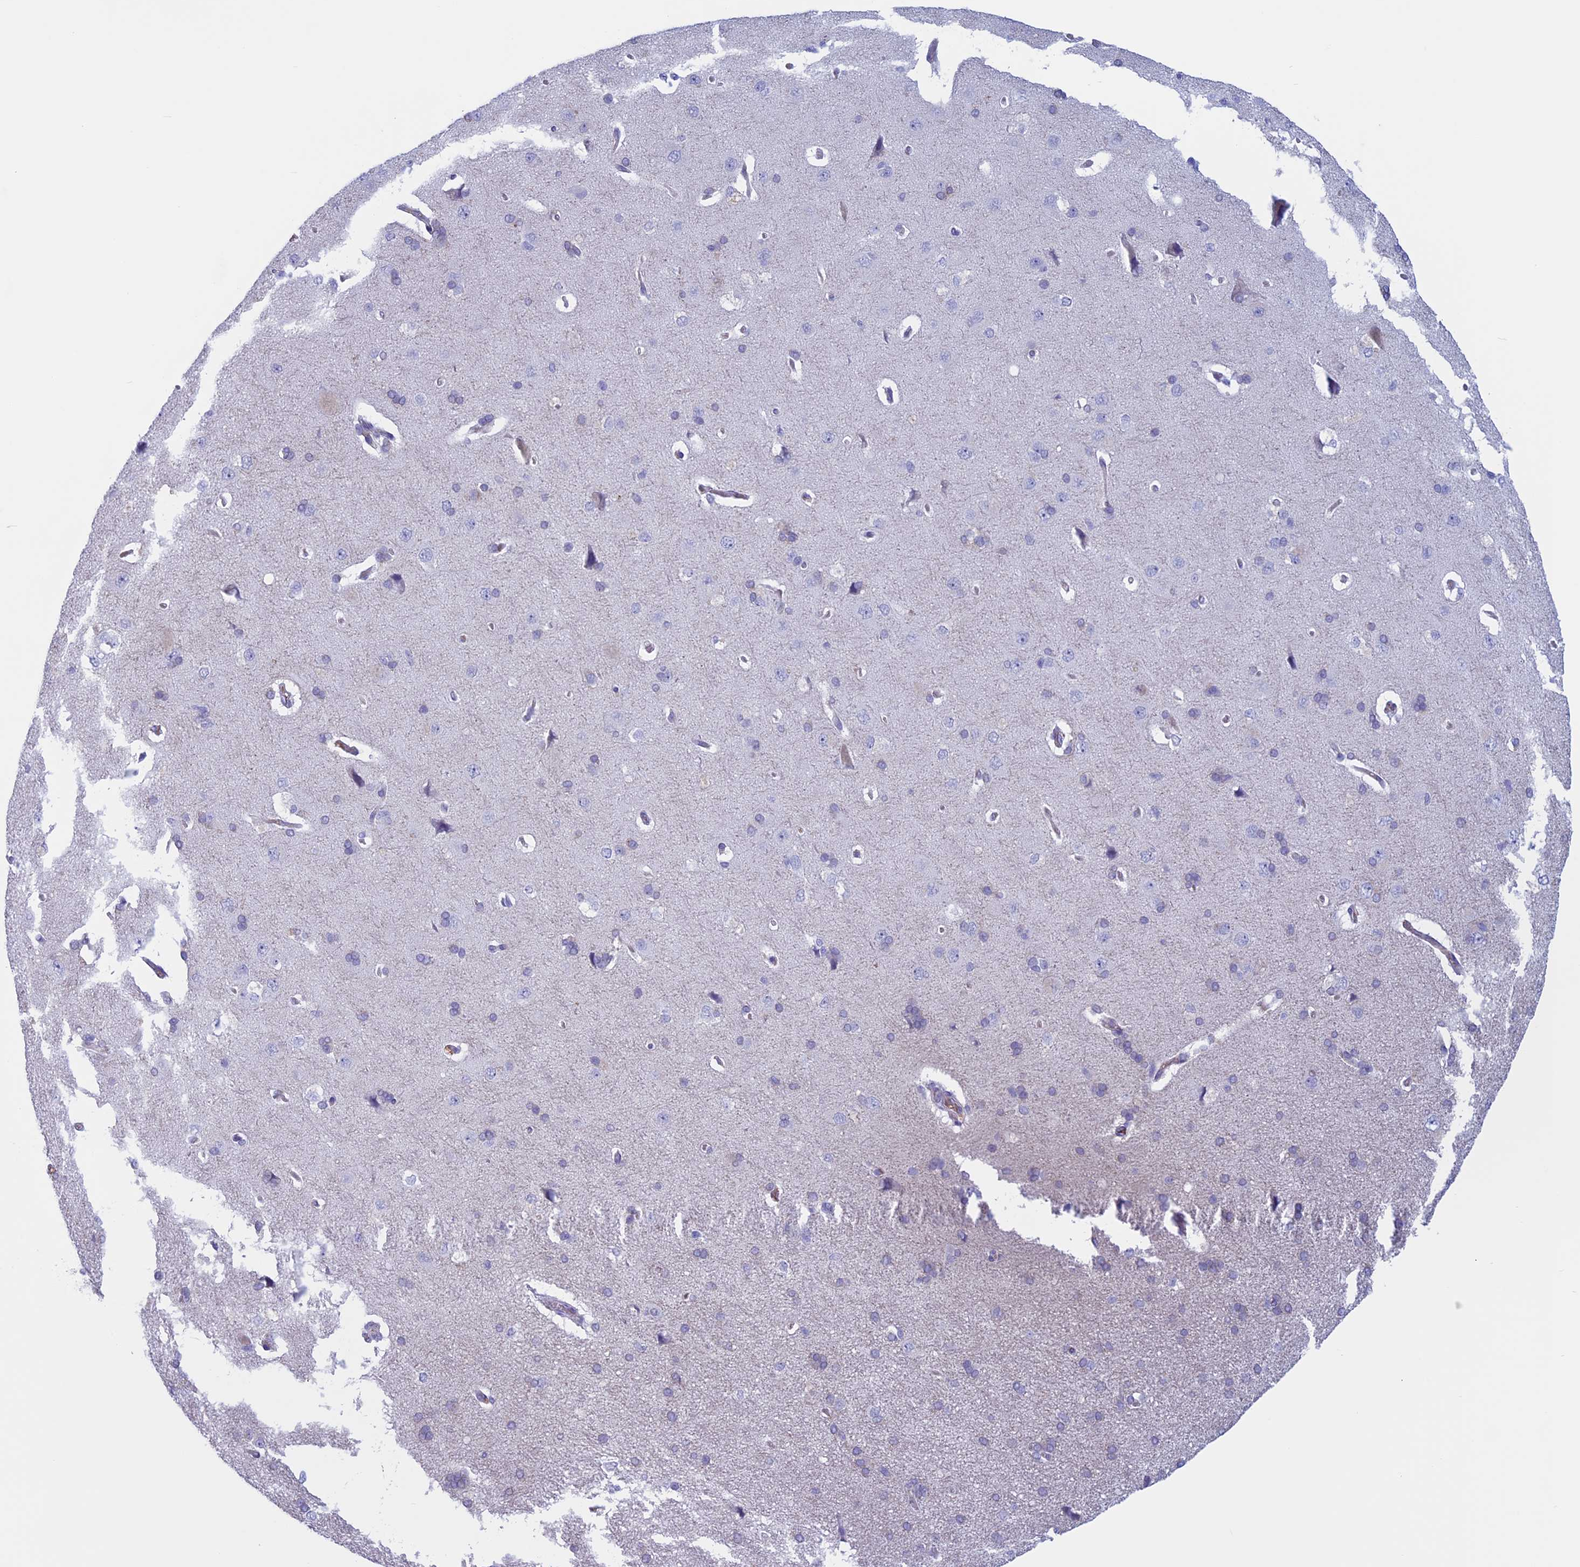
{"staining": {"intensity": "negative", "quantity": "none", "location": "none"}, "tissue": "cerebral cortex", "cell_type": "Endothelial cells", "image_type": "normal", "snomed": [{"axis": "morphology", "description": "Normal tissue, NOS"}, {"axis": "topography", "description": "Cerebral cortex"}], "caption": "DAB (3,3'-diaminobenzidine) immunohistochemical staining of unremarkable human cerebral cortex demonstrates no significant expression in endothelial cells. Nuclei are stained in blue.", "gene": "ANGPTL2", "patient": {"sex": "male", "age": 62}}